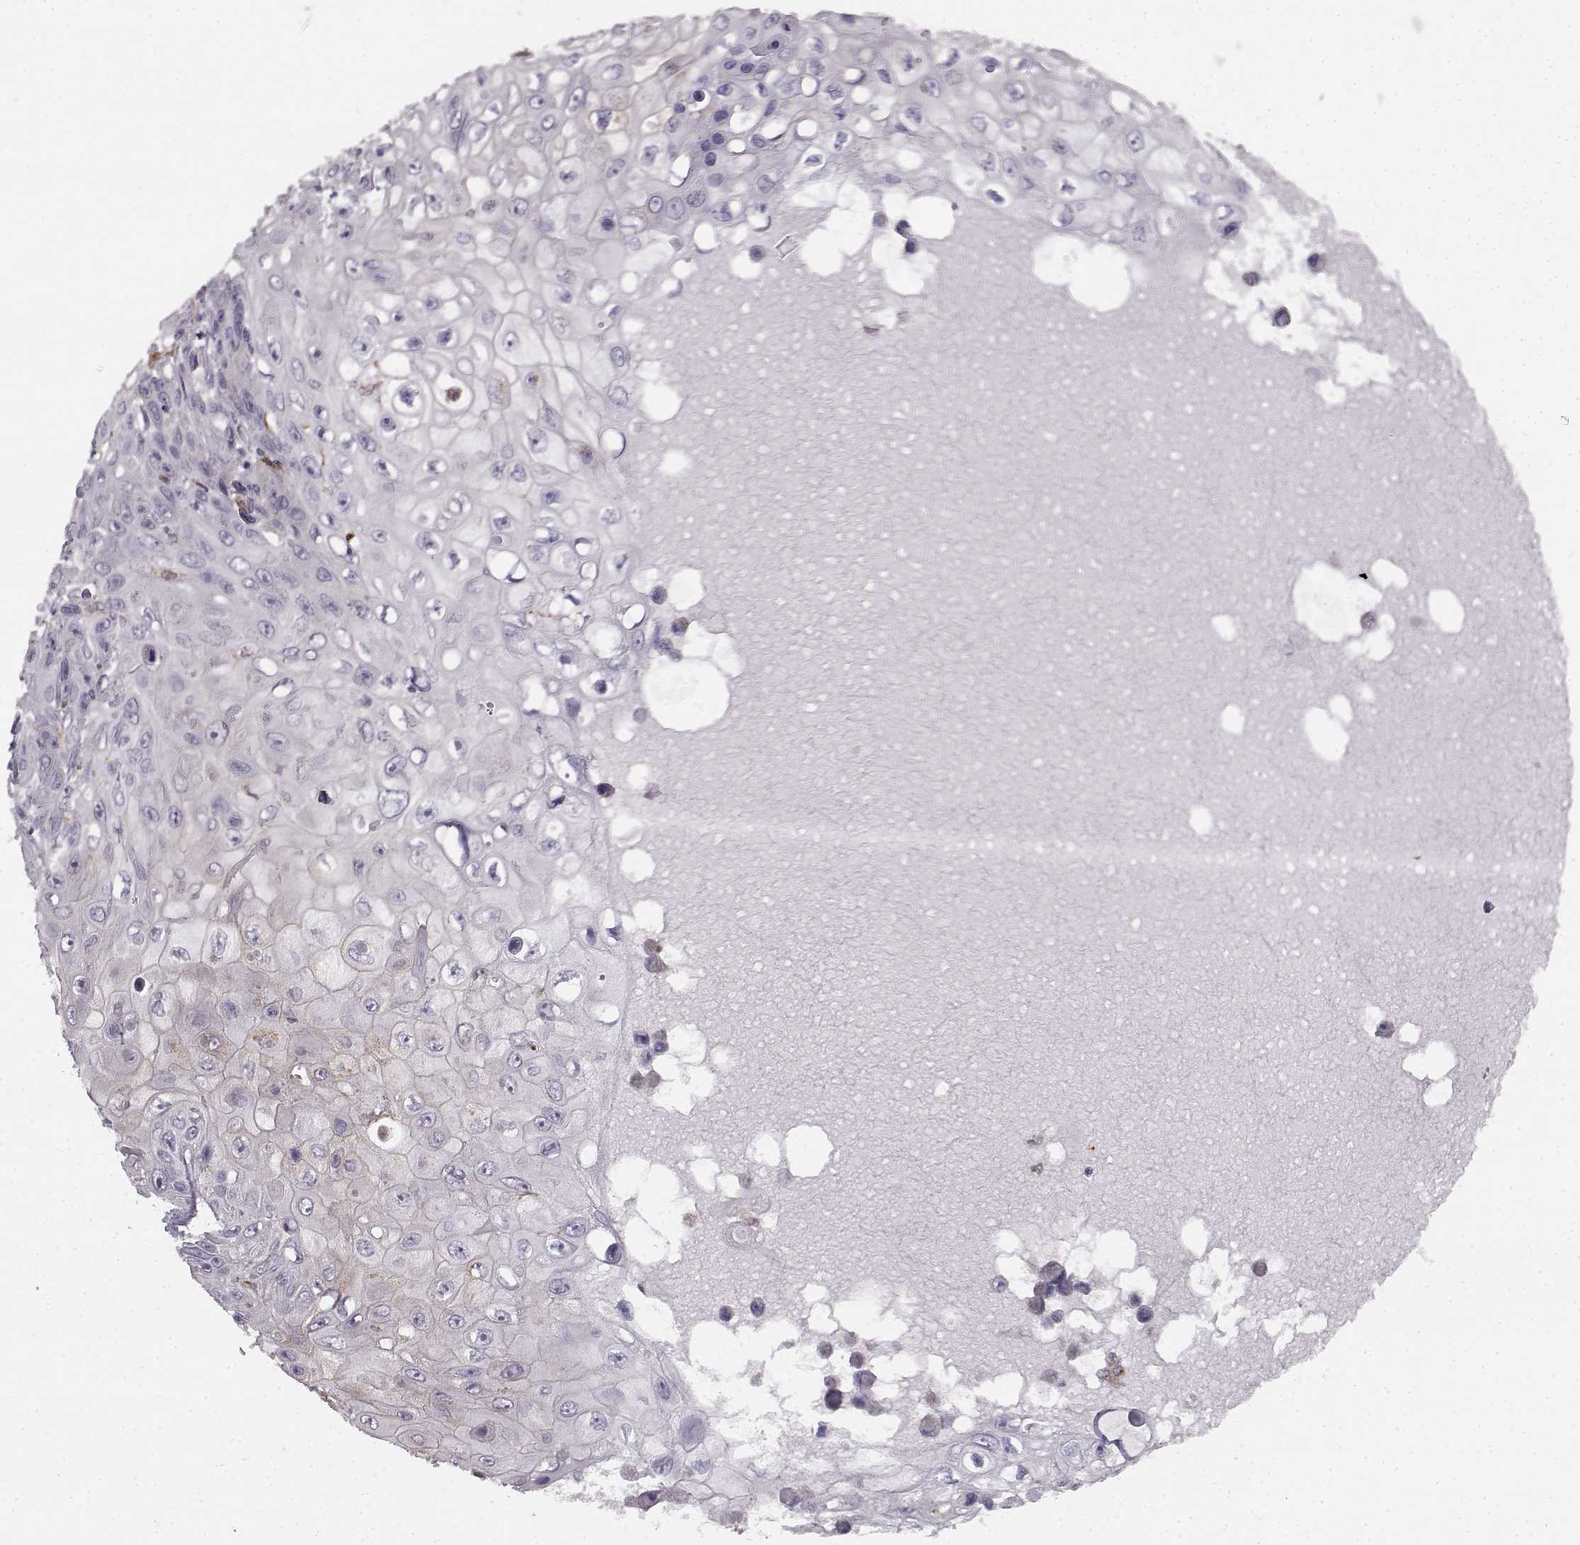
{"staining": {"intensity": "negative", "quantity": "none", "location": "none"}, "tissue": "skin cancer", "cell_type": "Tumor cells", "image_type": "cancer", "snomed": [{"axis": "morphology", "description": "Squamous cell carcinoma, NOS"}, {"axis": "topography", "description": "Skin"}], "caption": "Squamous cell carcinoma (skin) was stained to show a protein in brown. There is no significant positivity in tumor cells. (DAB immunohistochemistry (IHC) visualized using brightfield microscopy, high magnification).", "gene": "SPAG17", "patient": {"sex": "male", "age": 82}}